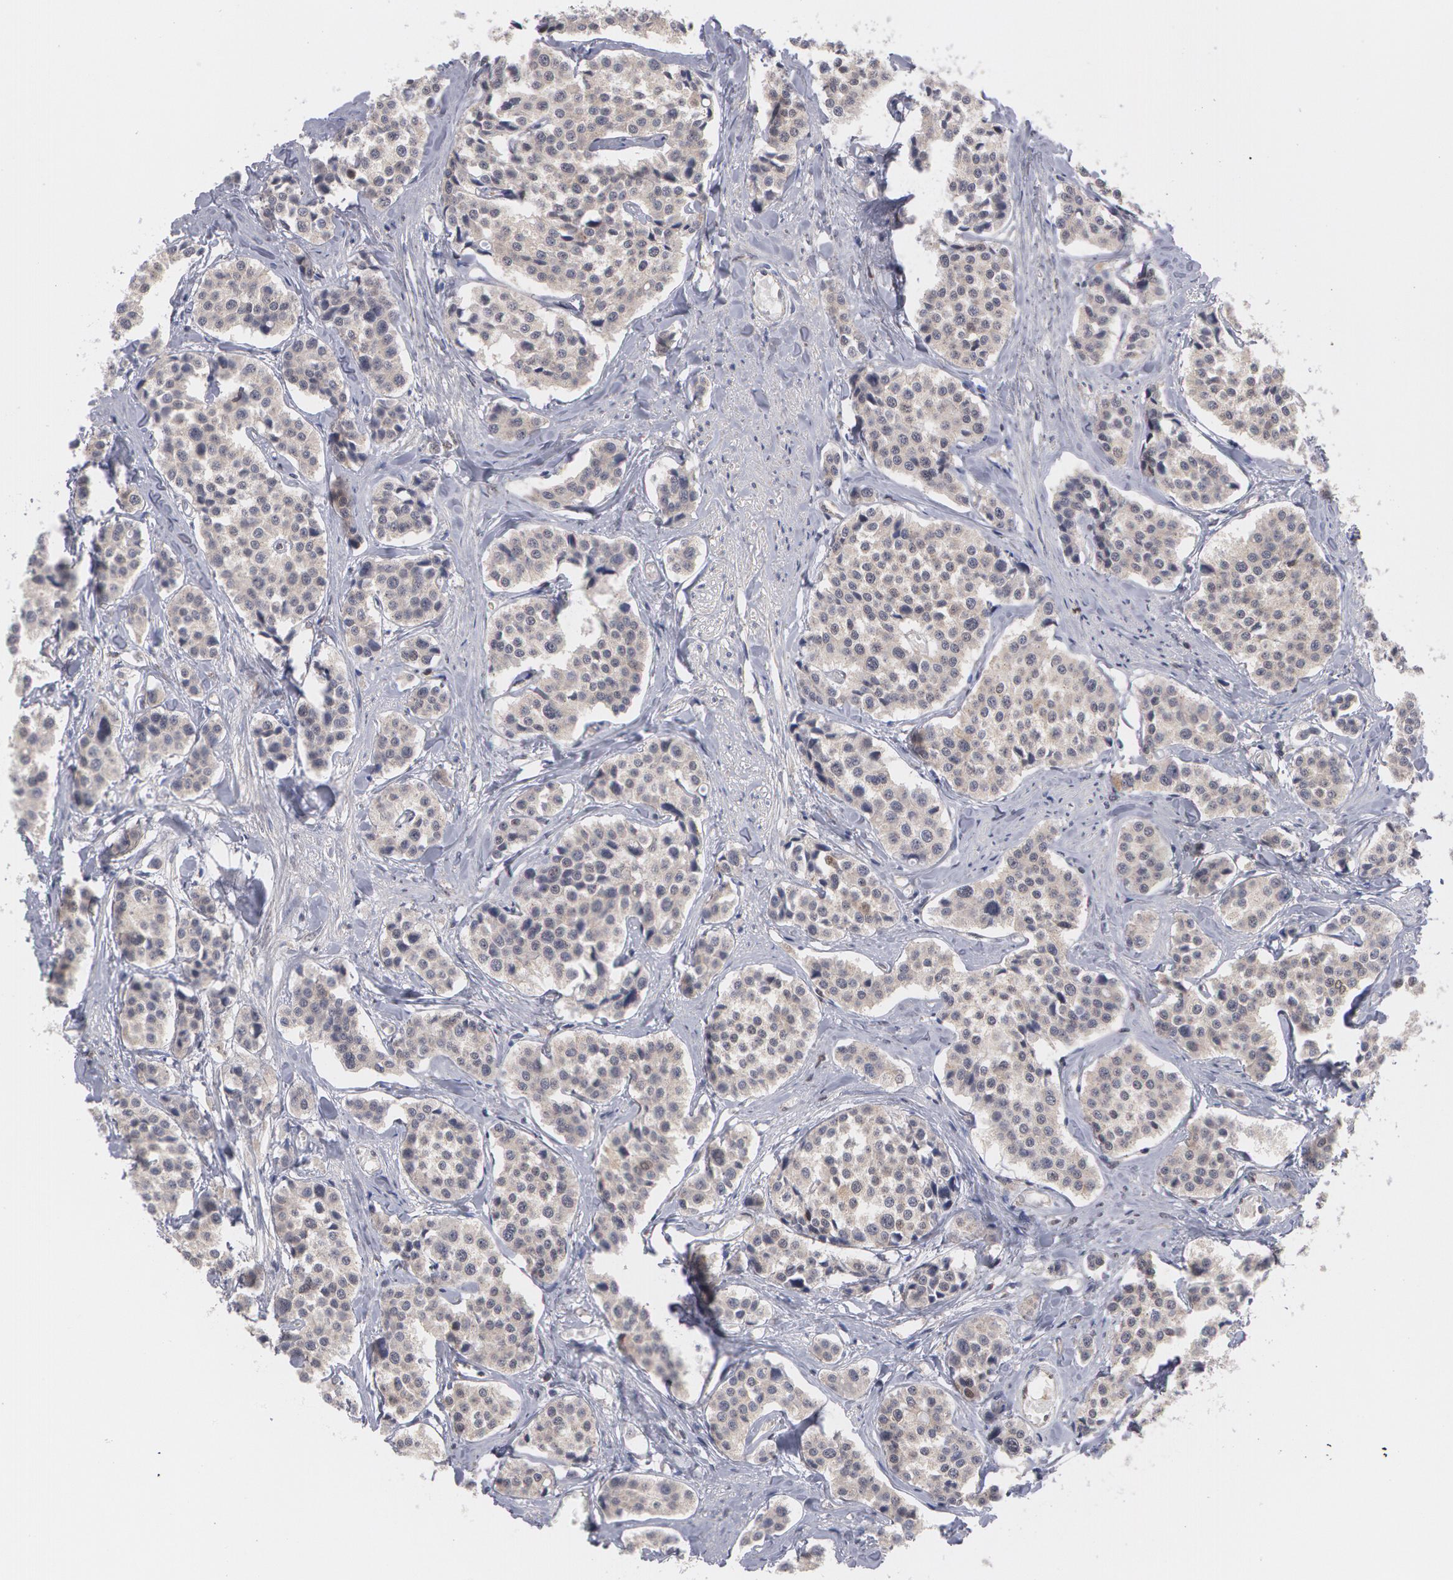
{"staining": {"intensity": "negative", "quantity": "none", "location": "none"}, "tissue": "carcinoid", "cell_type": "Tumor cells", "image_type": "cancer", "snomed": [{"axis": "morphology", "description": "Carcinoid, malignant, NOS"}, {"axis": "topography", "description": "Small intestine"}], "caption": "The photomicrograph displays no staining of tumor cells in malignant carcinoid.", "gene": "TXNRD1", "patient": {"sex": "male", "age": 60}}